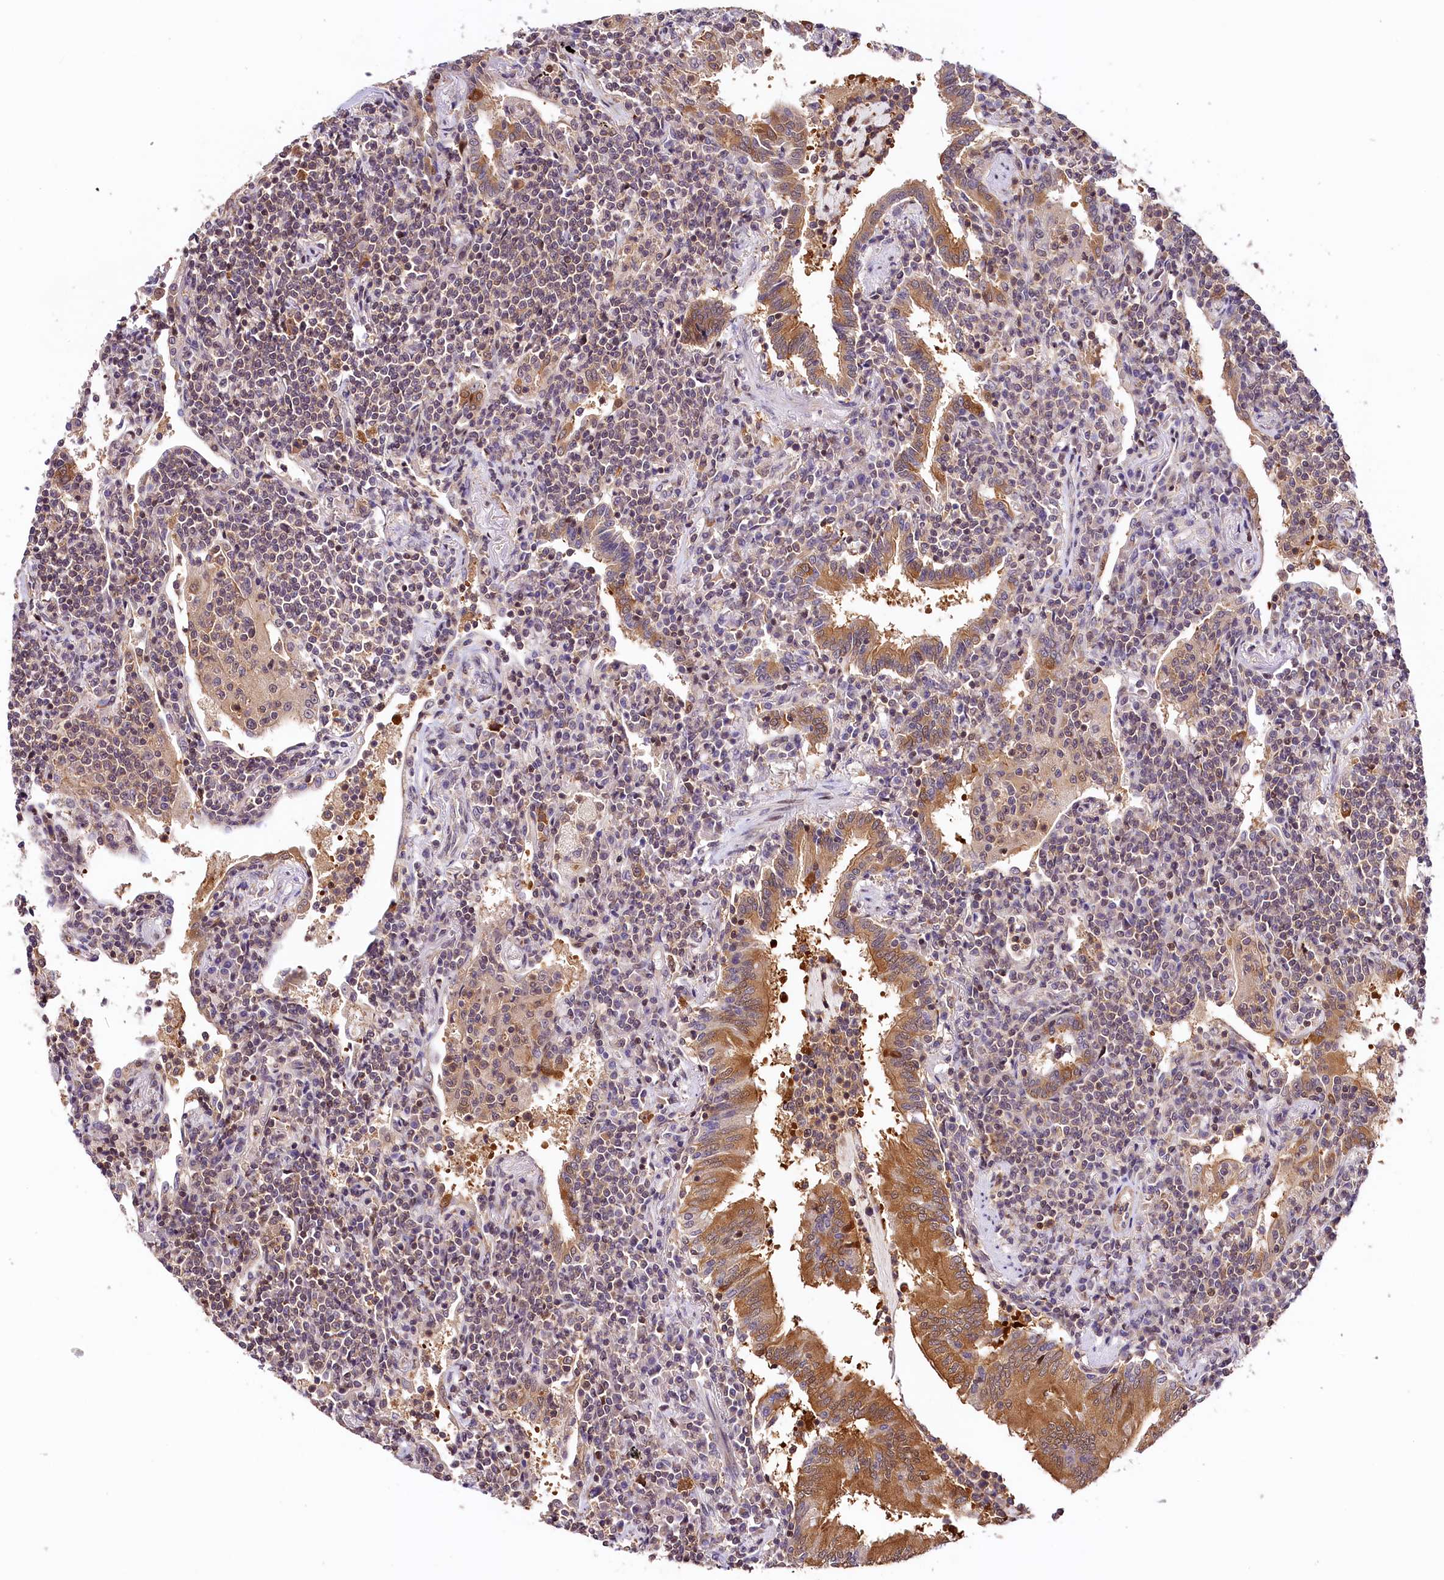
{"staining": {"intensity": "negative", "quantity": "none", "location": "none"}, "tissue": "lymphoma", "cell_type": "Tumor cells", "image_type": "cancer", "snomed": [{"axis": "morphology", "description": "Malignant lymphoma, non-Hodgkin's type, Low grade"}, {"axis": "topography", "description": "Lung"}], "caption": "This image is of lymphoma stained with IHC to label a protein in brown with the nuclei are counter-stained blue. There is no expression in tumor cells.", "gene": "CHORDC1", "patient": {"sex": "female", "age": 71}}